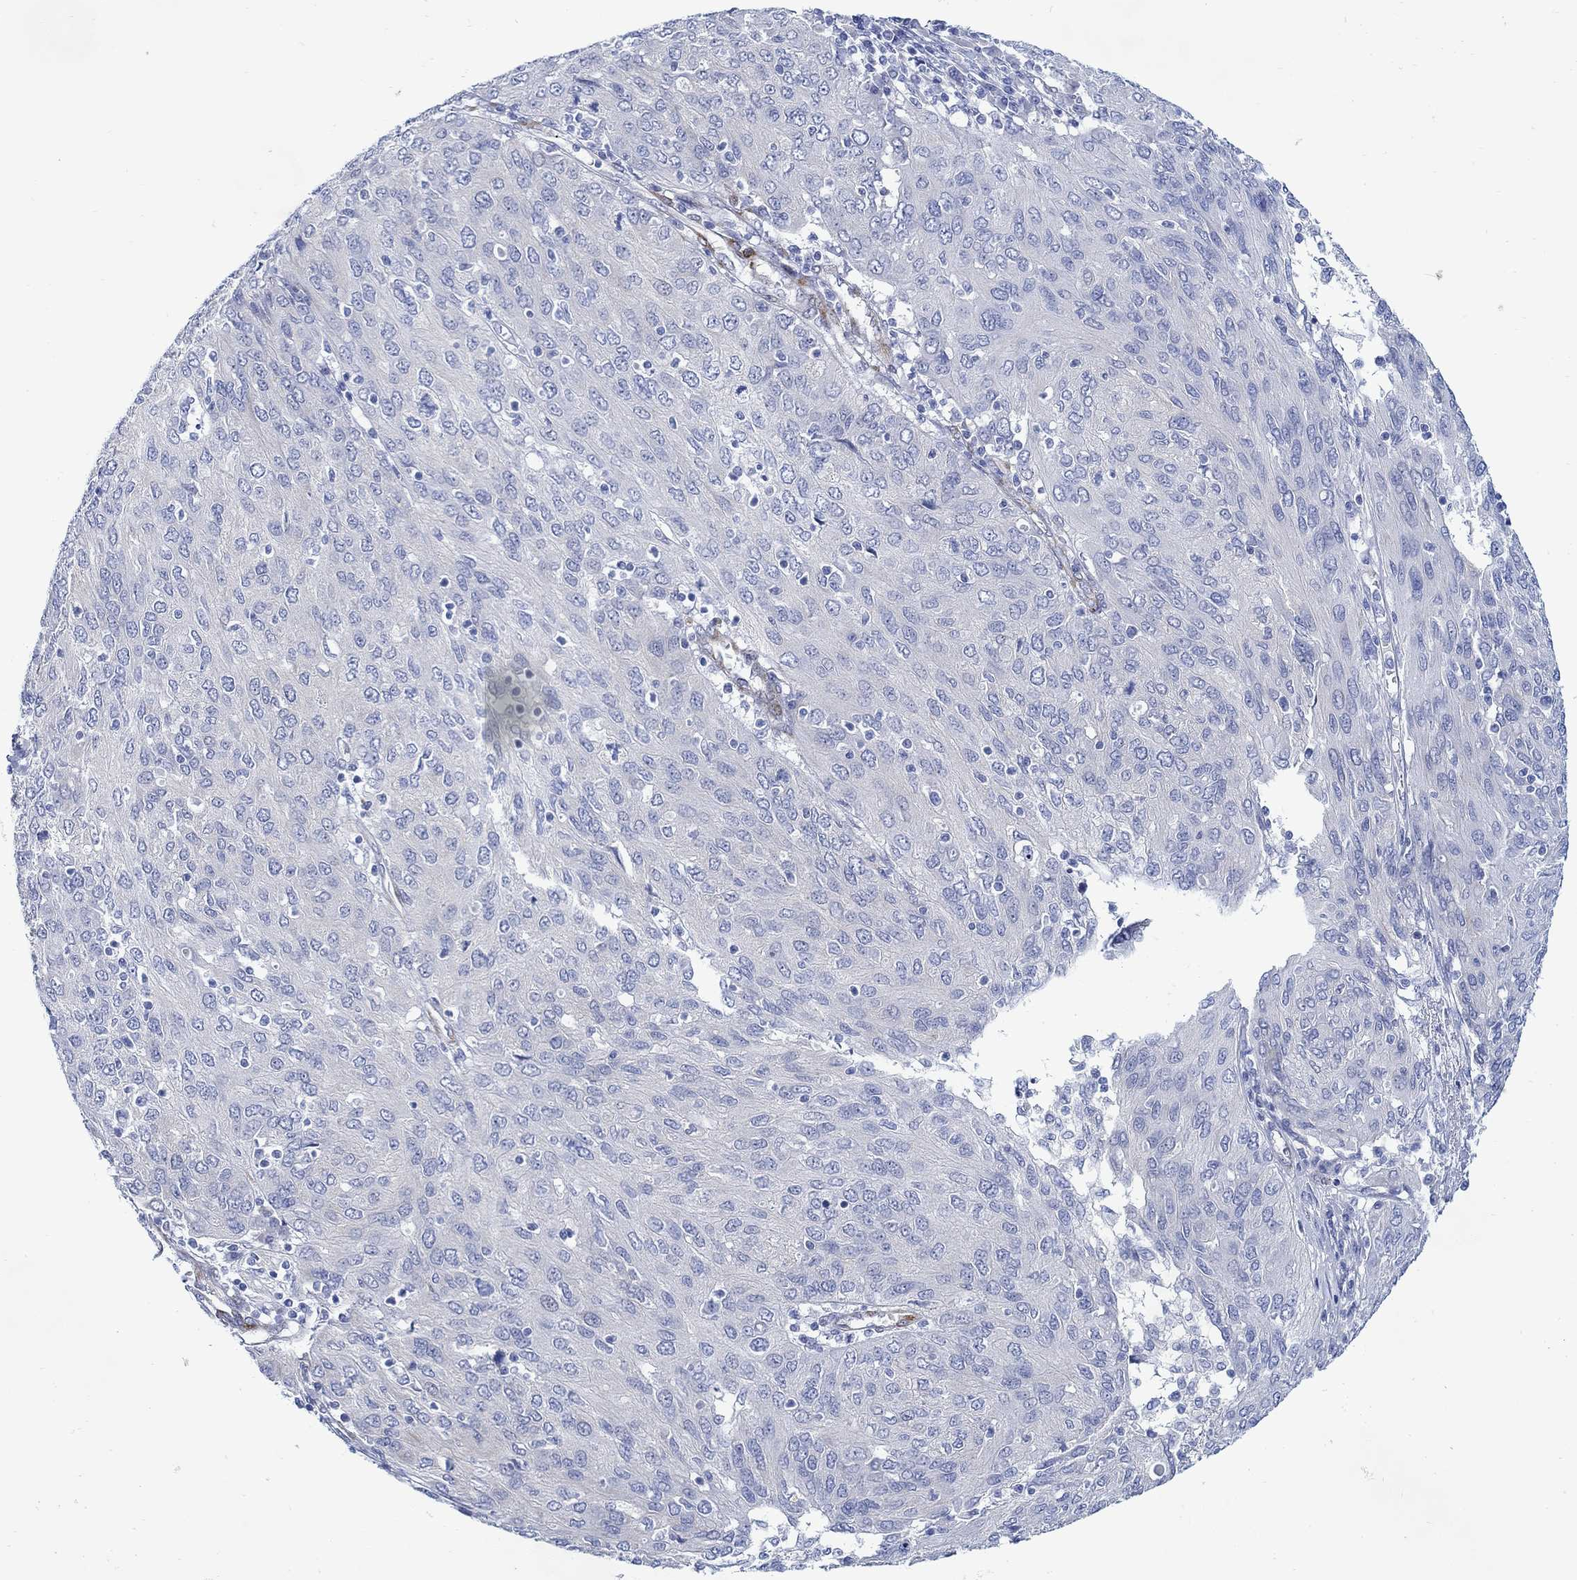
{"staining": {"intensity": "negative", "quantity": "none", "location": "none"}, "tissue": "ovarian cancer", "cell_type": "Tumor cells", "image_type": "cancer", "snomed": [{"axis": "morphology", "description": "Carcinoma, endometroid"}, {"axis": "topography", "description": "Ovary"}], "caption": "IHC of ovarian endometroid carcinoma displays no expression in tumor cells. (DAB (3,3'-diaminobenzidine) immunohistochemistry, high magnification).", "gene": "KSR2", "patient": {"sex": "female", "age": 50}}